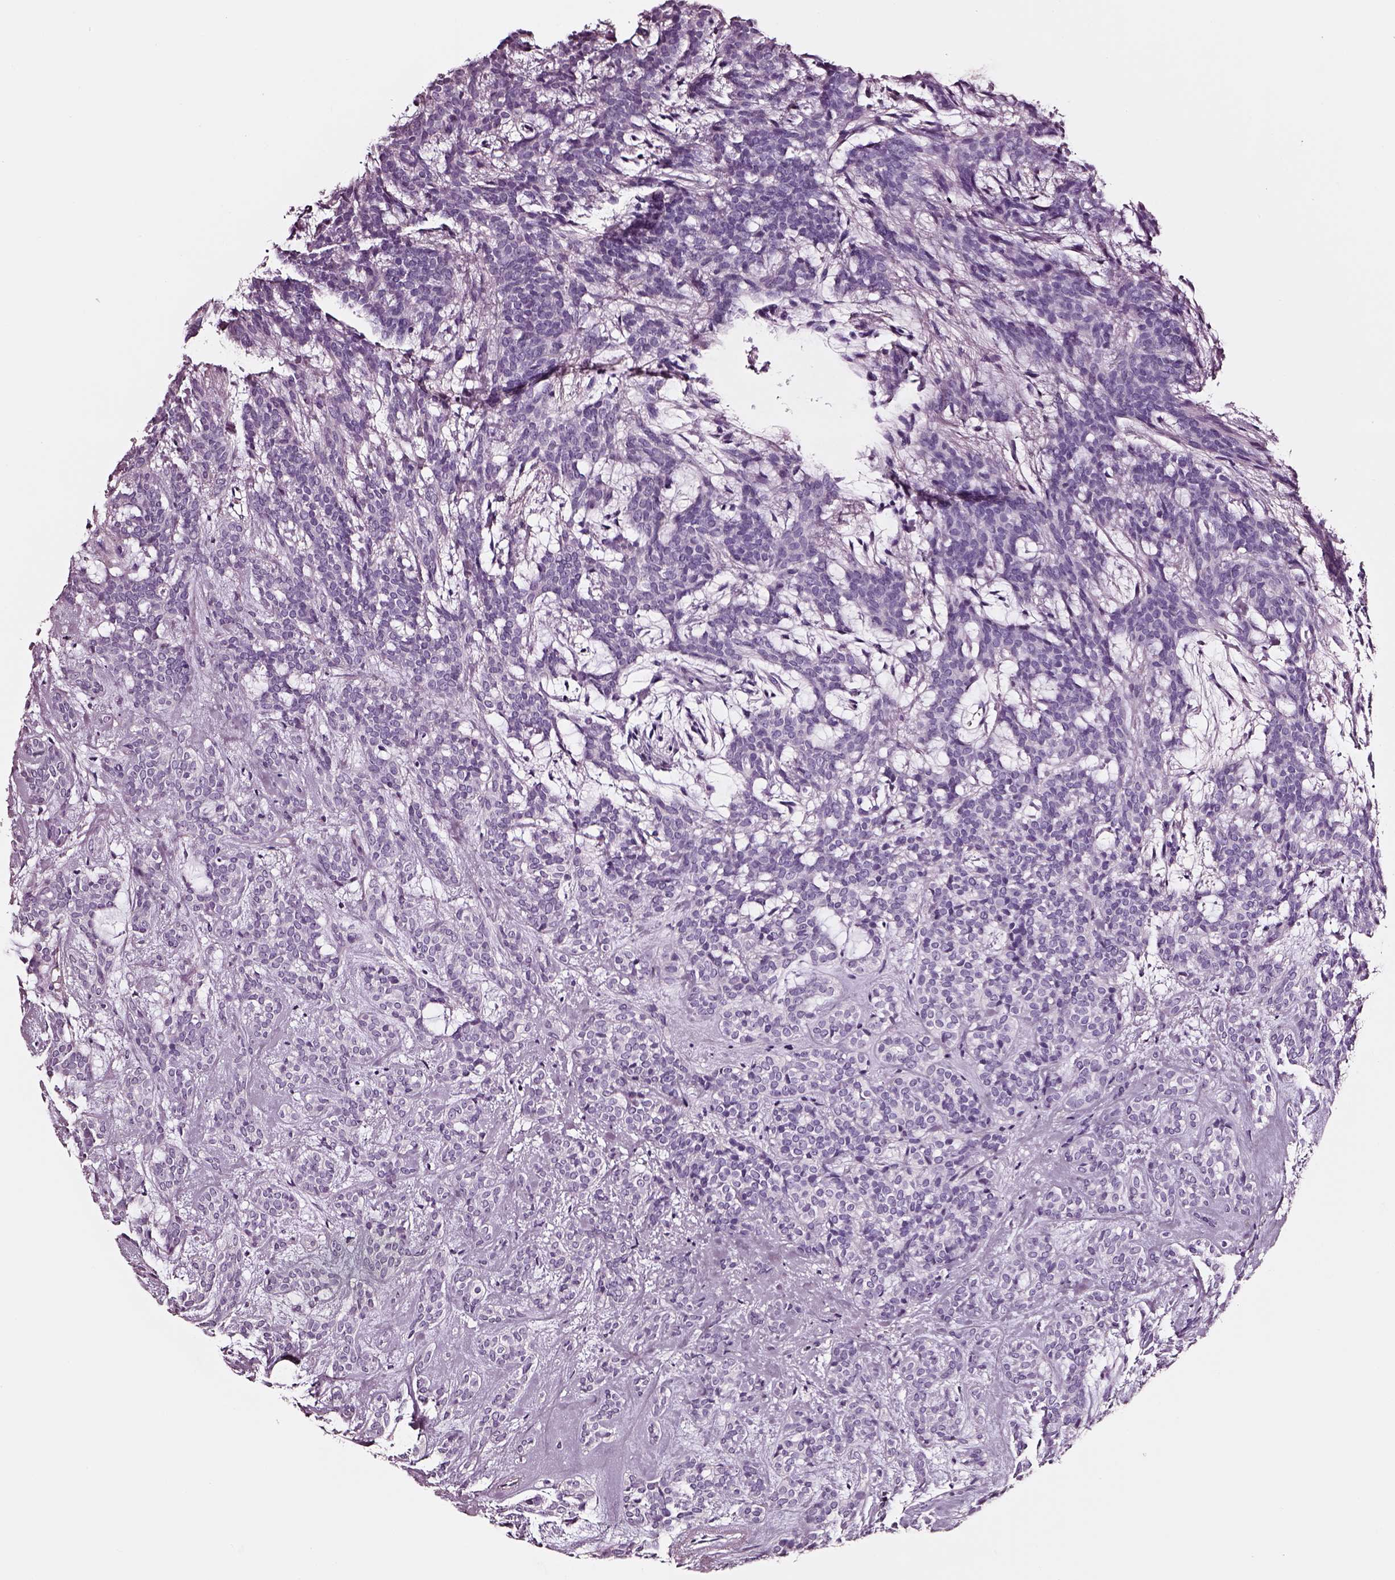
{"staining": {"intensity": "negative", "quantity": "none", "location": "none"}, "tissue": "head and neck cancer", "cell_type": "Tumor cells", "image_type": "cancer", "snomed": [{"axis": "morphology", "description": "Adenocarcinoma, NOS"}, {"axis": "topography", "description": "Head-Neck"}], "caption": "The immunohistochemistry (IHC) image has no significant staining in tumor cells of head and neck cancer tissue.", "gene": "DPEP1", "patient": {"sex": "female", "age": 57}}